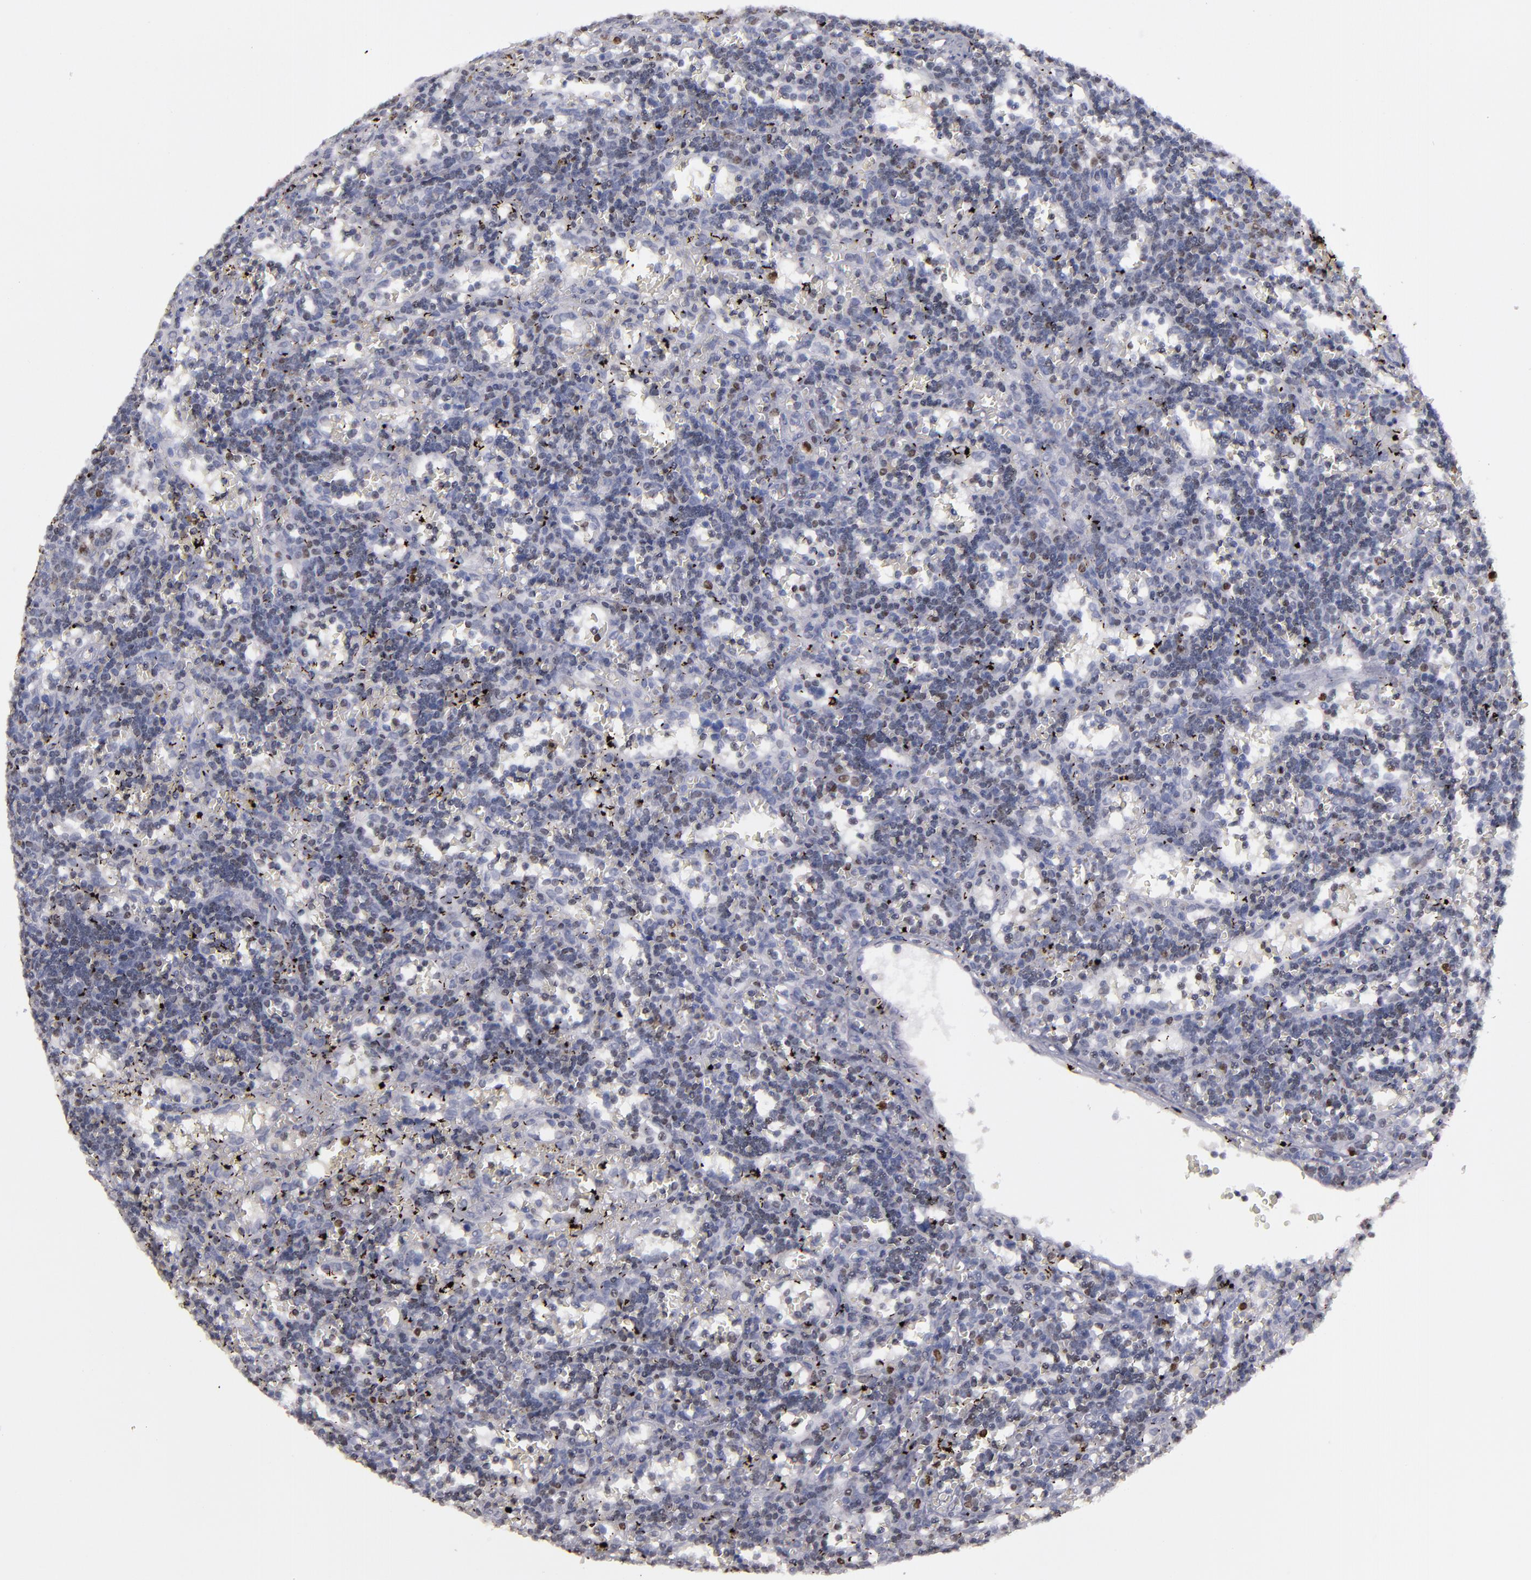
{"staining": {"intensity": "weak", "quantity": "25%-75%", "location": "nuclear"}, "tissue": "lymphoma", "cell_type": "Tumor cells", "image_type": "cancer", "snomed": [{"axis": "morphology", "description": "Malignant lymphoma, non-Hodgkin's type, Low grade"}, {"axis": "topography", "description": "Spleen"}], "caption": "Protein staining demonstrates weak nuclear positivity in approximately 25%-75% of tumor cells in malignant lymphoma, non-Hodgkin's type (low-grade).", "gene": "IRF4", "patient": {"sex": "male", "age": 60}}